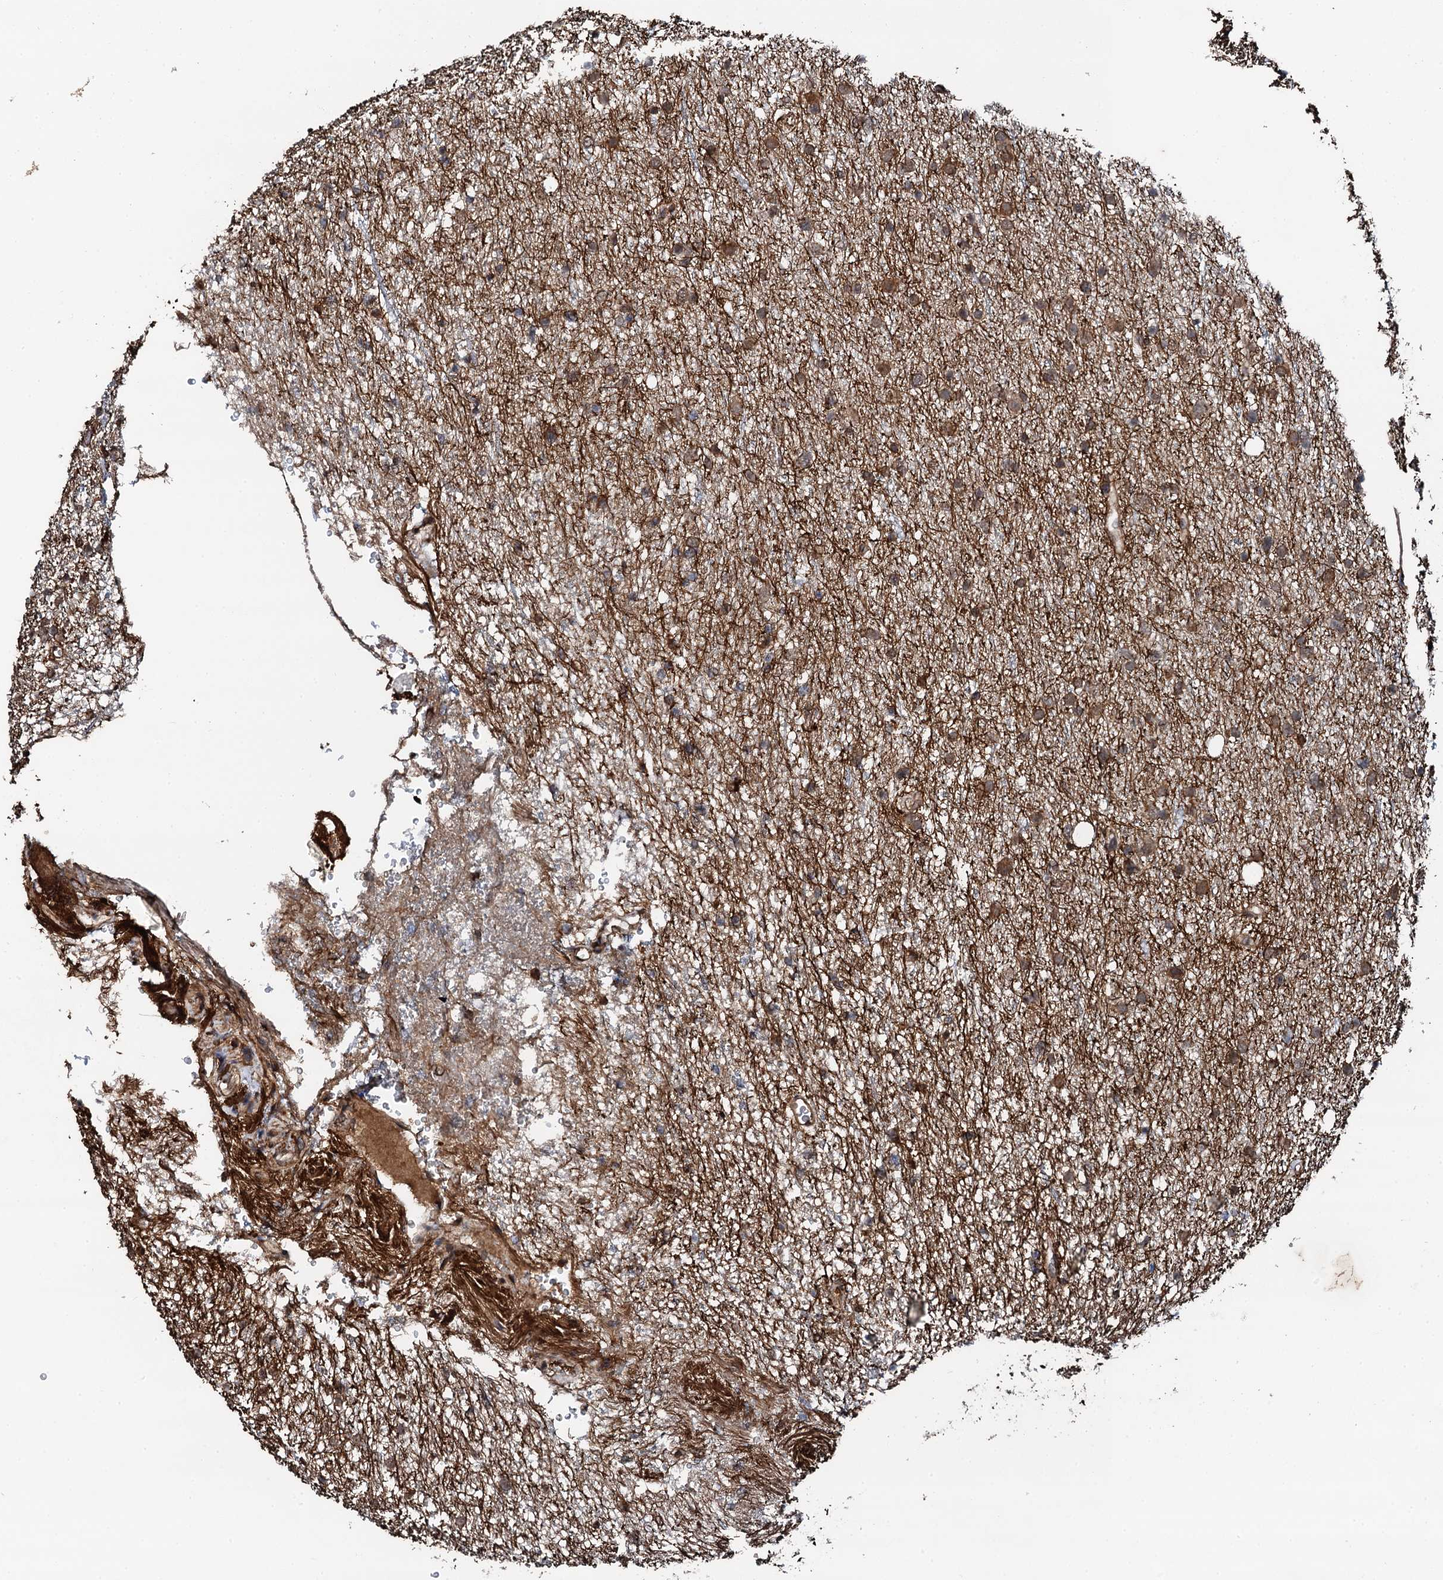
{"staining": {"intensity": "moderate", "quantity": ">75%", "location": "cytoplasmic/membranous"}, "tissue": "glioma", "cell_type": "Tumor cells", "image_type": "cancer", "snomed": [{"axis": "morphology", "description": "Glioma, malignant, Low grade"}, {"axis": "topography", "description": "Cerebral cortex"}], "caption": "Low-grade glioma (malignant) was stained to show a protein in brown. There is medium levels of moderate cytoplasmic/membranous positivity in approximately >75% of tumor cells.", "gene": "EDC4", "patient": {"sex": "female", "age": 39}}